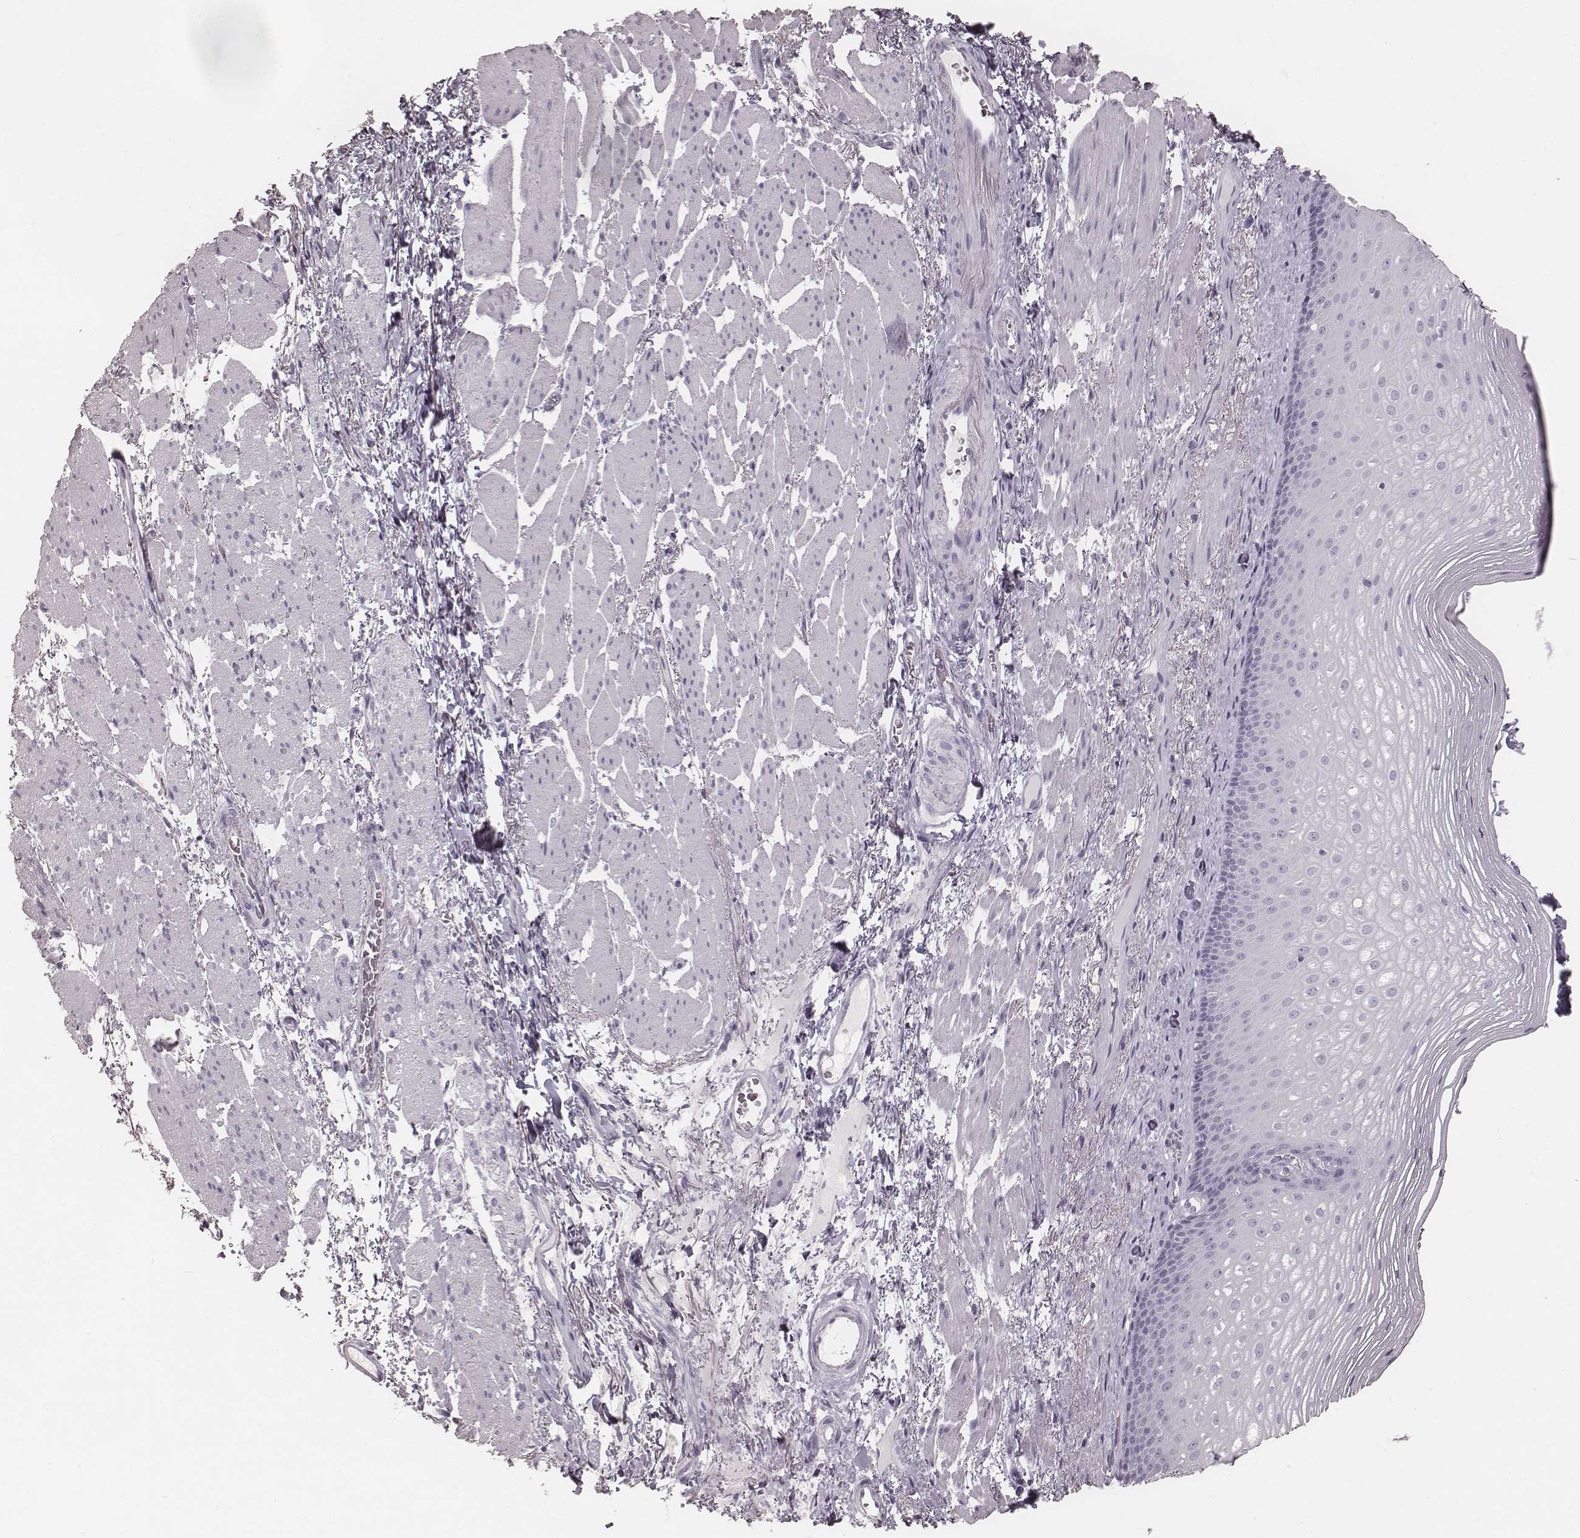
{"staining": {"intensity": "negative", "quantity": "none", "location": "none"}, "tissue": "esophagus", "cell_type": "Squamous epithelial cells", "image_type": "normal", "snomed": [{"axis": "morphology", "description": "Normal tissue, NOS"}, {"axis": "topography", "description": "Esophagus"}], "caption": "The IHC image has no significant staining in squamous epithelial cells of esophagus. (Stains: DAB (3,3'-diaminobenzidine) IHC with hematoxylin counter stain, Microscopy: brightfield microscopy at high magnification).", "gene": "KRT34", "patient": {"sex": "male", "age": 76}}